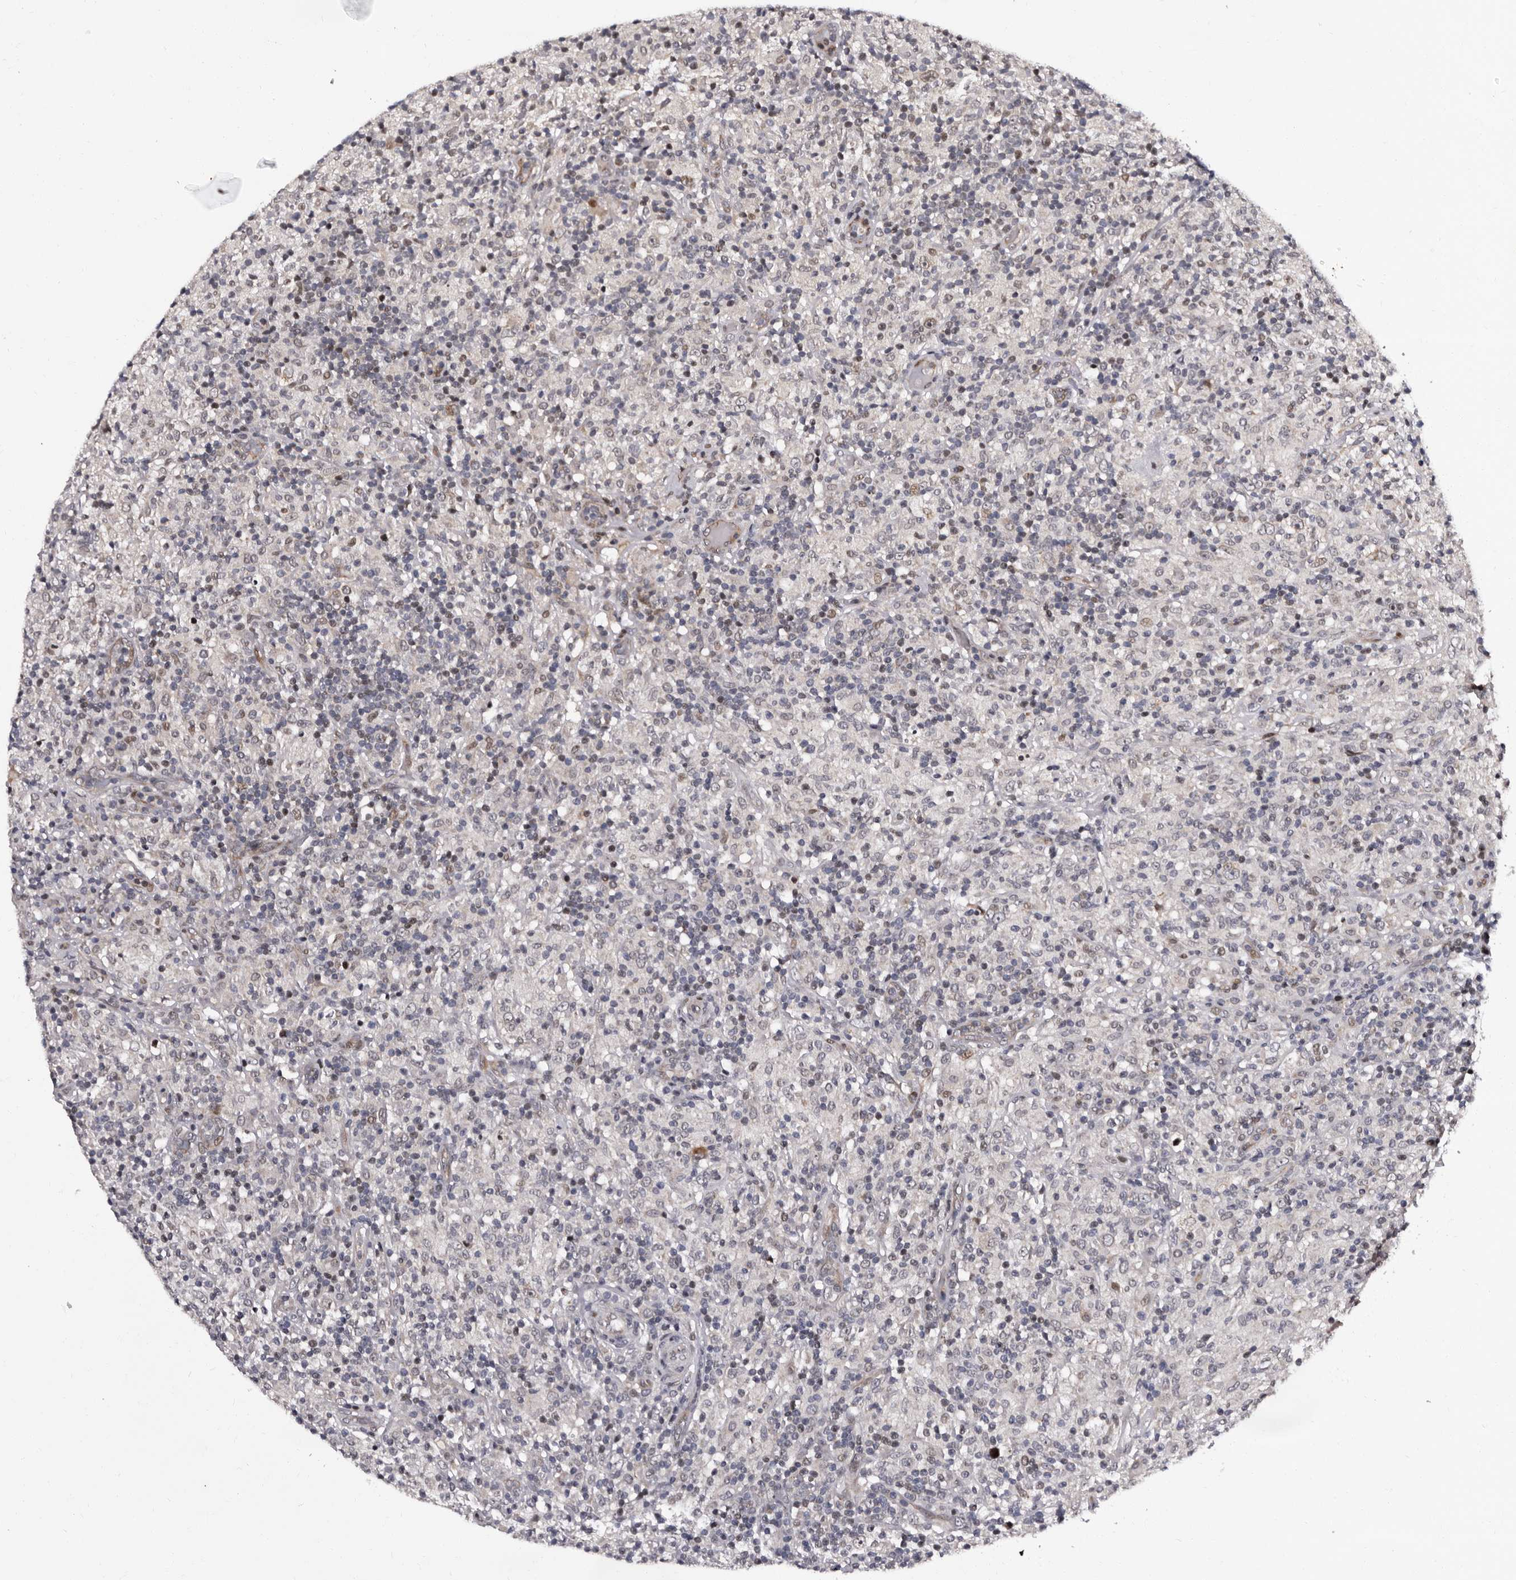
{"staining": {"intensity": "negative", "quantity": "none", "location": "none"}, "tissue": "lymphoma", "cell_type": "Tumor cells", "image_type": "cancer", "snomed": [{"axis": "morphology", "description": "Hodgkin's disease, NOS"}, {"axis": "topography", "description": "Lymph node"}], "caption": "Tumor cells show no significant staining in Hodgkin's disease.", "gene": "TNKS", "patient": {"sex": "male", "age": 70}}